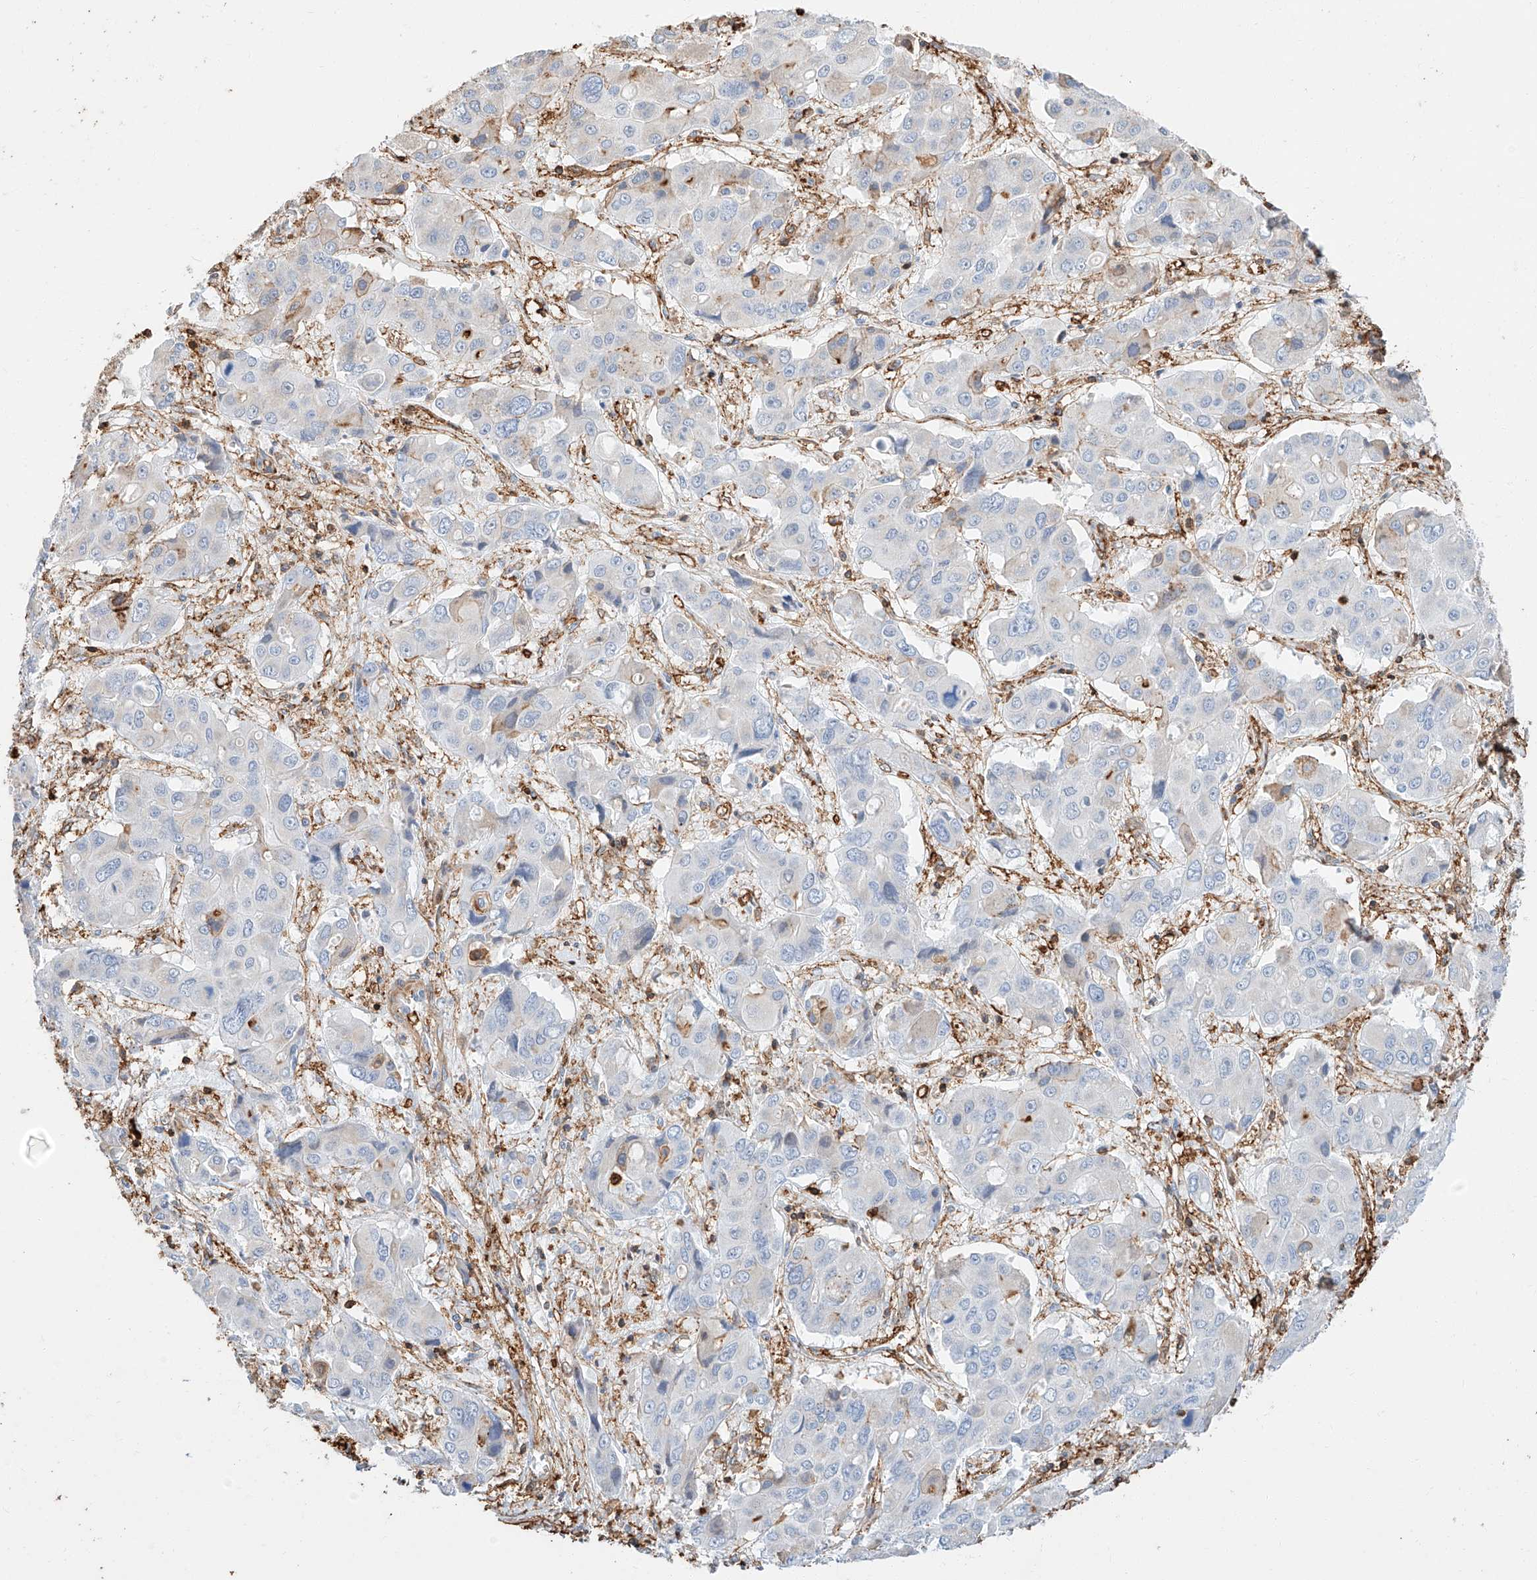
{"staining": {"intensity": "negative", "quantity": "none", "location": "none"}, "tissue": "liver cancer", "cell_type": "Tumor cells", "image_type": "cancer", "snomed": [{"axis": "morphology", "description": "Cholangiocarcinoma"}, {"axis": "topography", "description": "Liver"}], "caption": "Tumor cells are negative for protein expression in human liver cancer (cholangiocarcinoma).", "gene": "WFS1", "patient": {"sex": "male", "age": 67}}